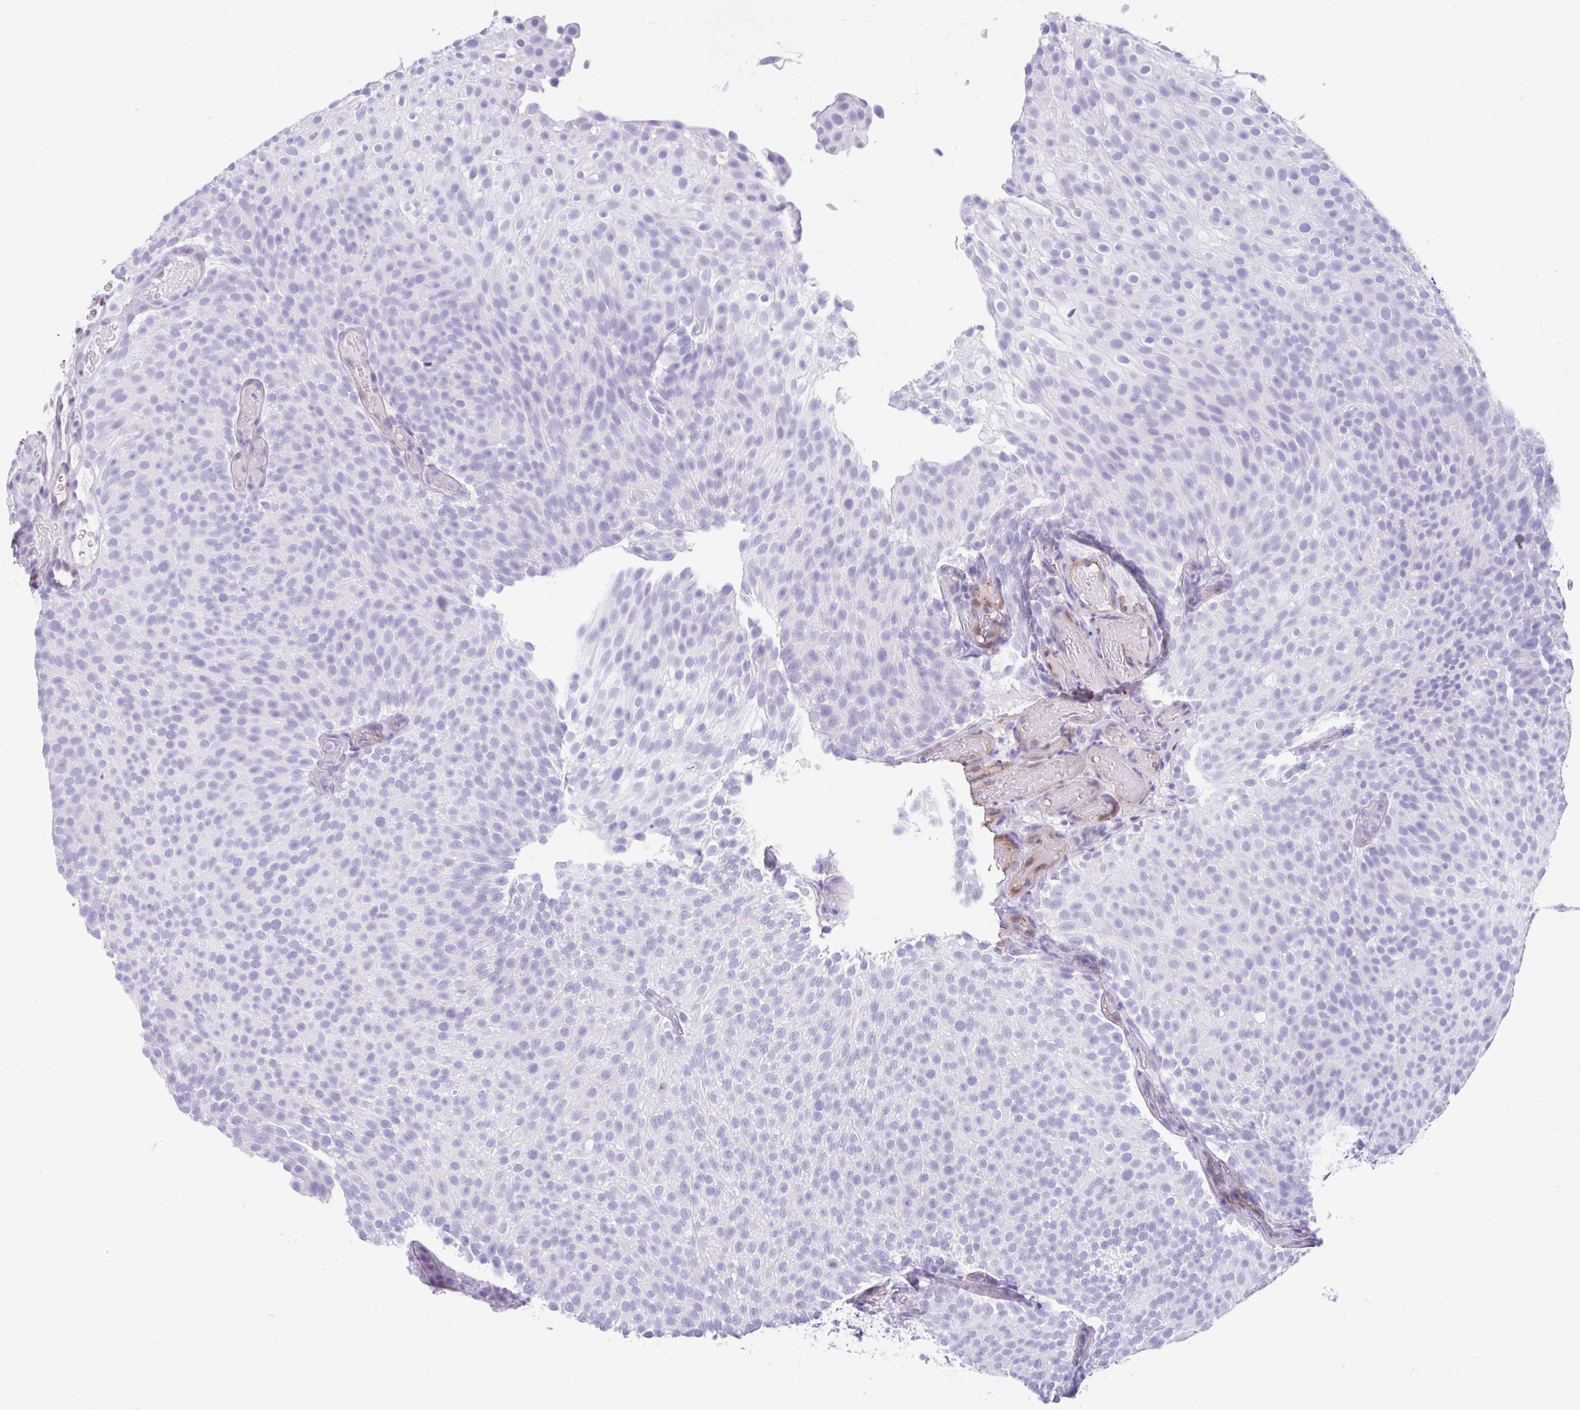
{"staining": {"intensity": "negative", "quantity": "none", "location": "none"}, "tissue": "urothelial cancer", "cell_type": "Tumor cells", "image_type": "cancer", "snomed": [{"axis": "morphology", "description": "Urothelial carcinoma, Low grade"}, {"axis": "topography", "description": "Urinary bladder"}], "caption": "An image of urothelial cancer stained for a protein displays no brown staining in tumor cells.", "gene": "FAM107A", "patient": {"sex": "male", "age": 78}}